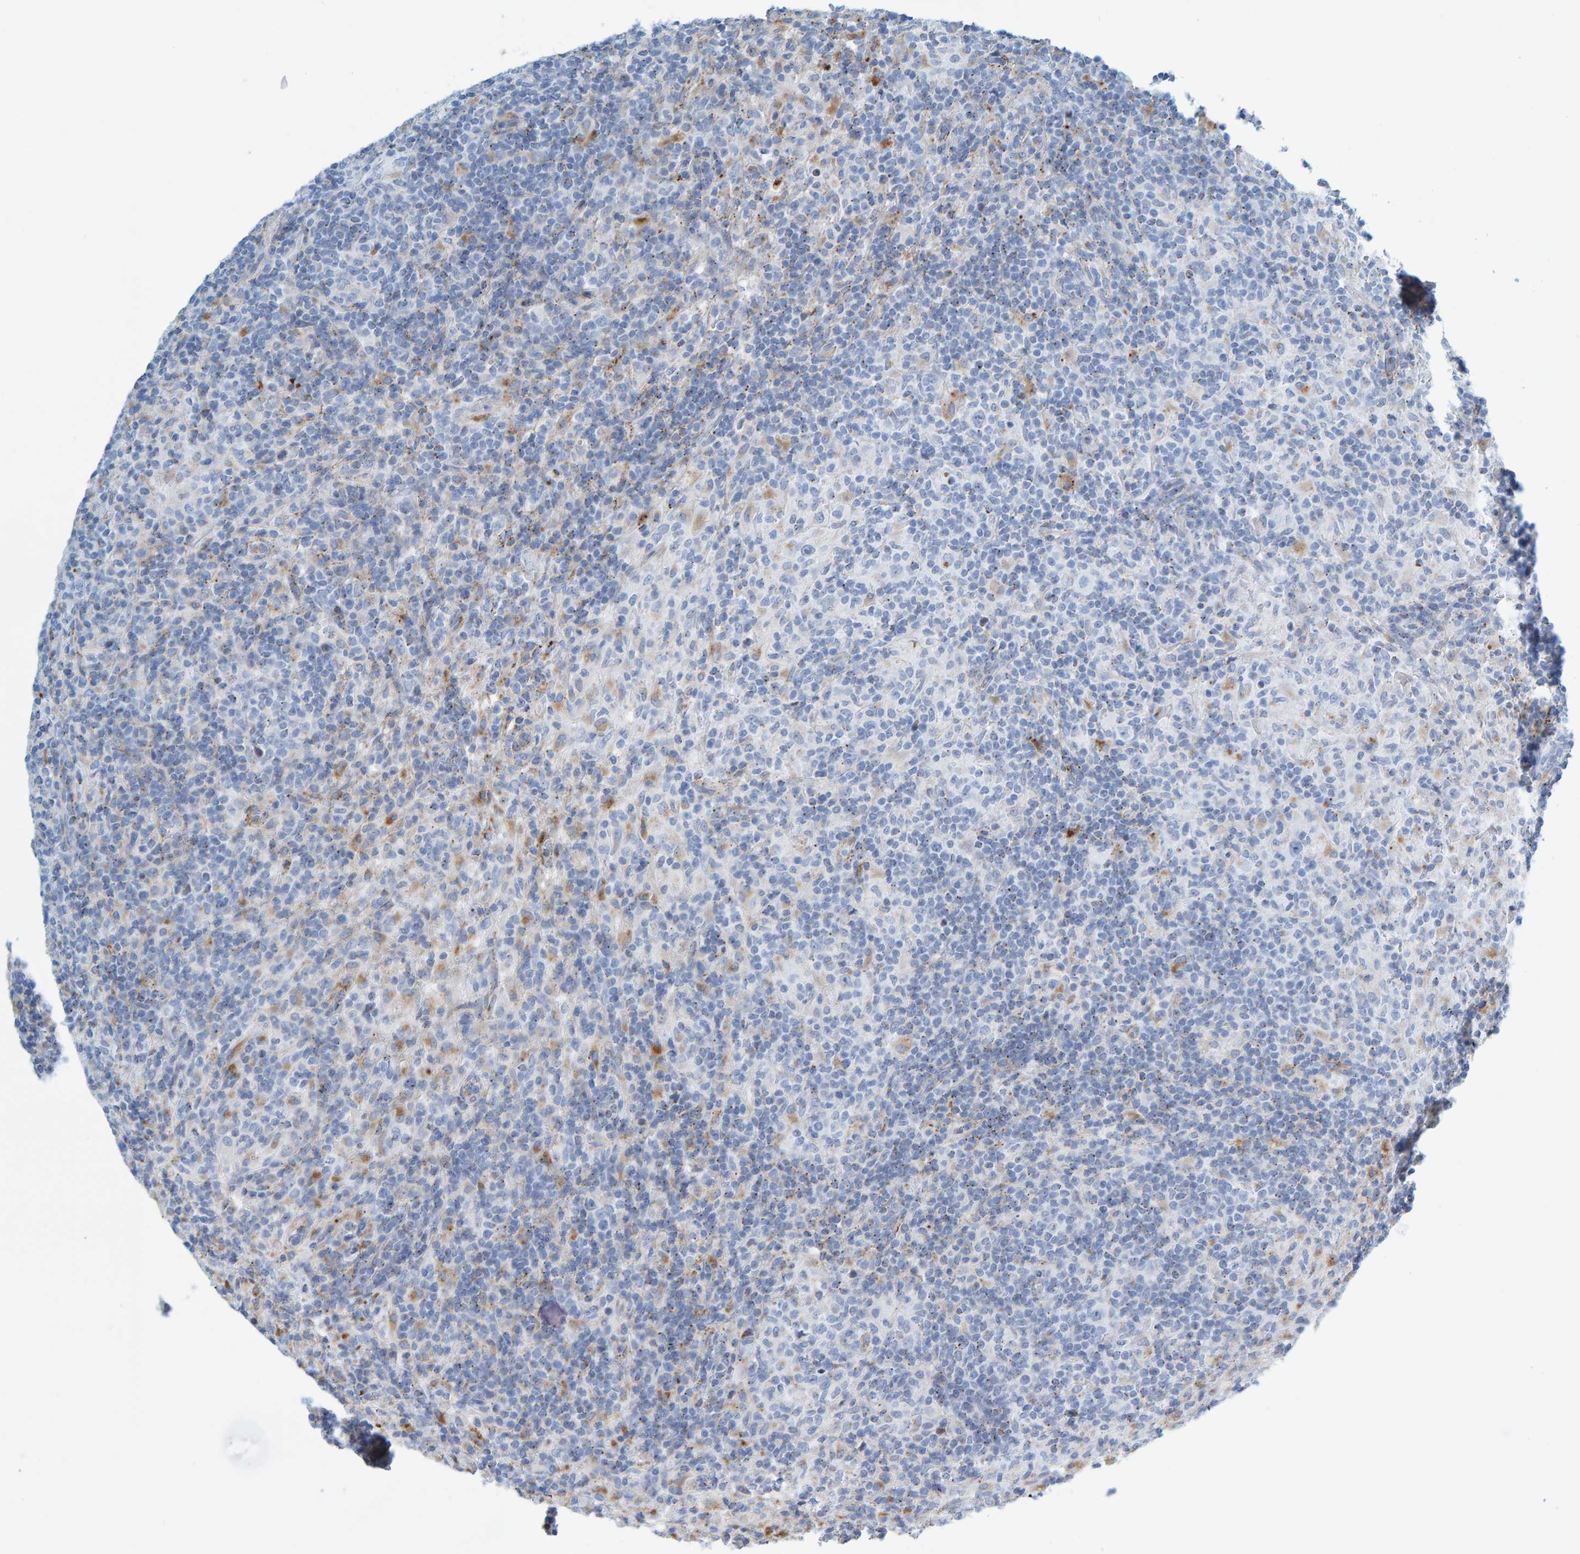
{"staining": {"intensity": "negative", "quantity": "none", "location": "none"}, "tissue": "lymphoma", "cell_type": "Tumor cells", "image_type": "cancer", "snomed": [{"axis": "morphology", "description": "Hodgkin's disease, NOS"}, {"axis": "topography", "description": "Lymph node"}], "caption": "This is a histopathology image of immunohistochemistry (IHC) staining of lymphoma, which shows no positivity in tumor cells. (DAB IHC with hematoxylin counter stain).", "gene": "BIN3", "patient": {"sex": "male", "age": 70}}